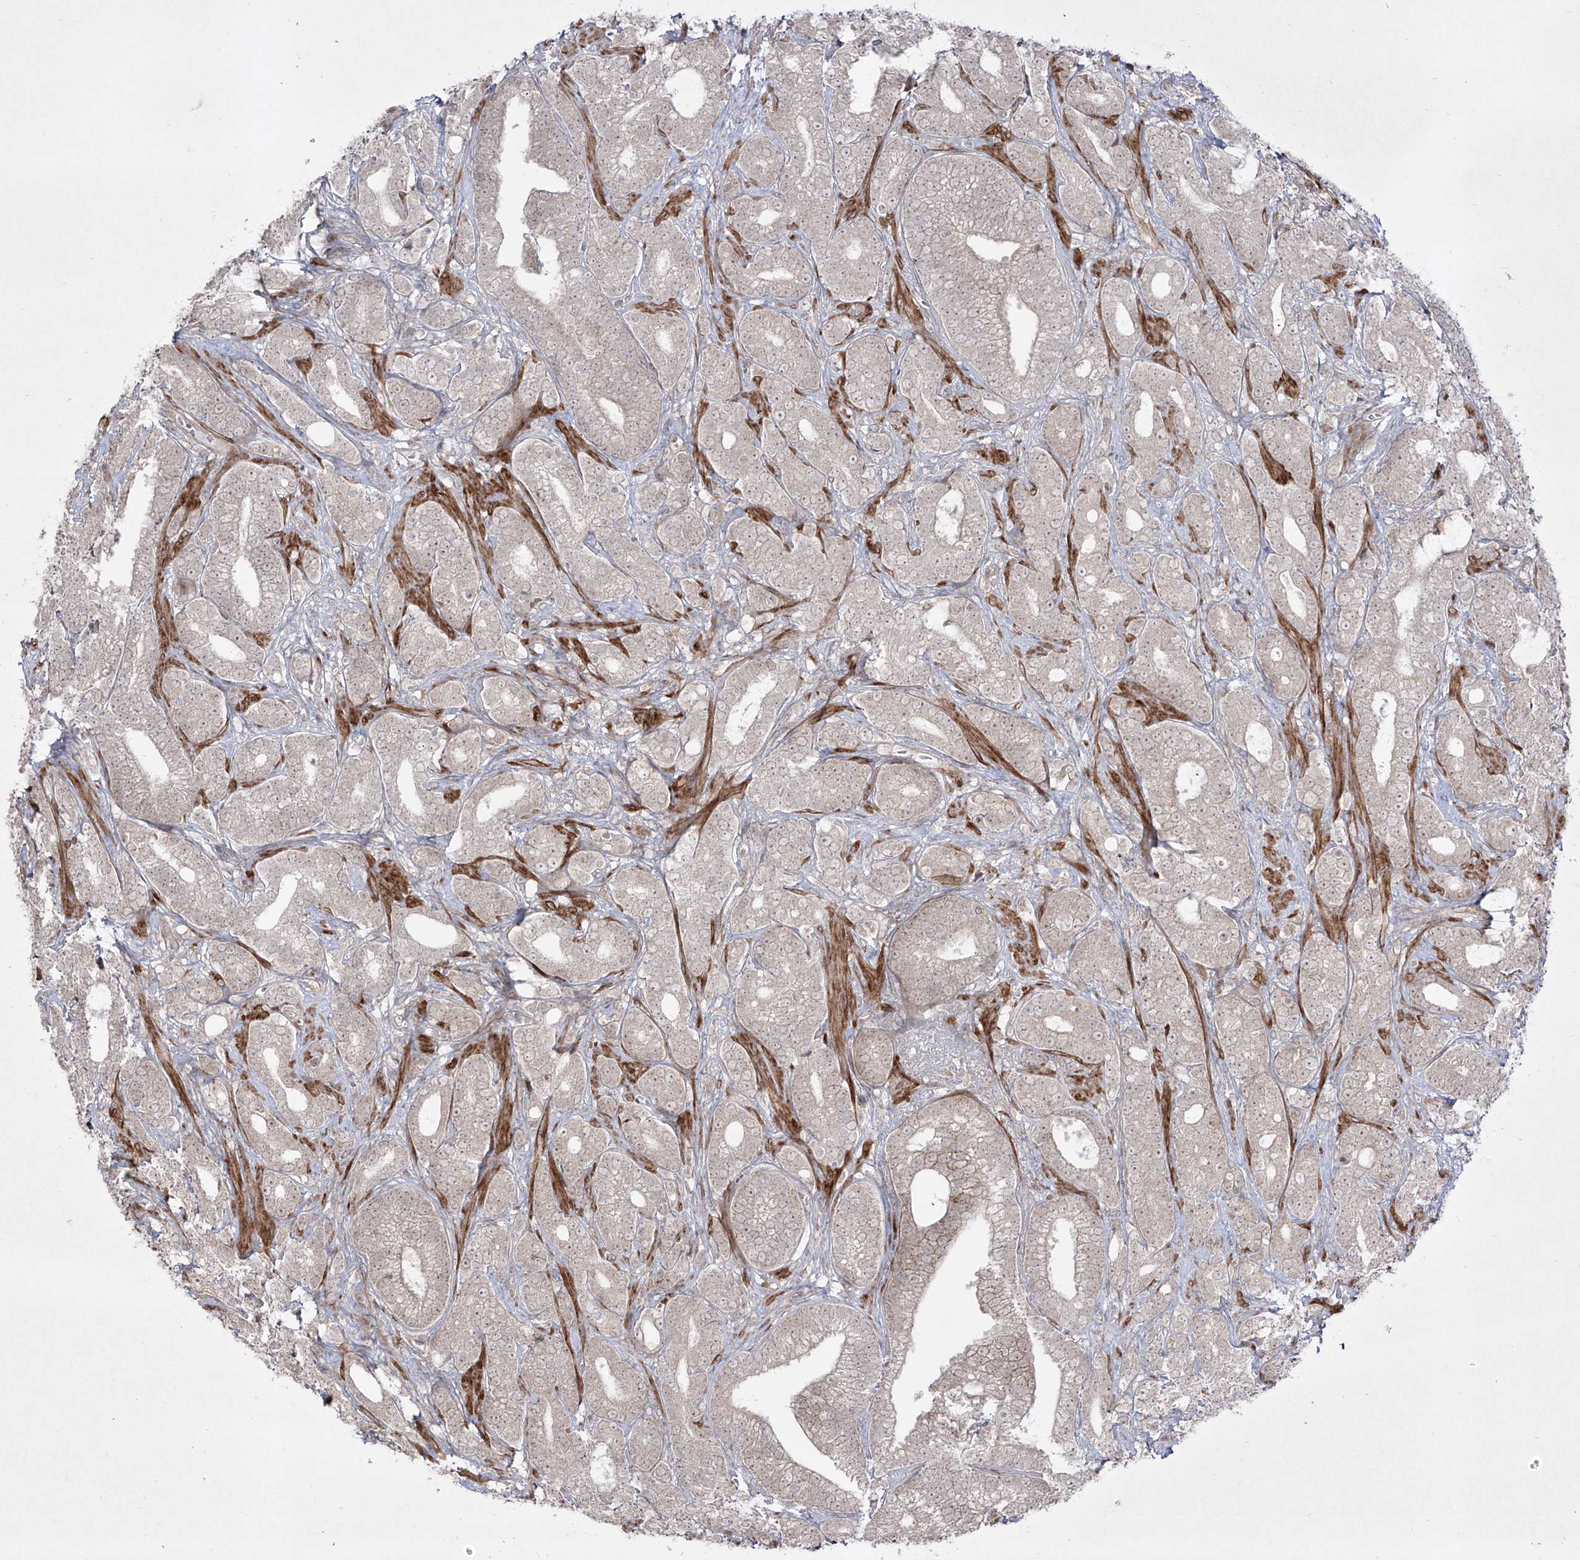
{"staining": {"intensity": "negative", "quantity": "none", "location": "none"}, "tissue": "prostate cancer", "cell_type": "Tumor cells", "image_type": "cancer", "snomed": [{"axis": "morphology", "description": "Adenocarcinoma, High grade"}, {"axis": "topography", "description": "Prostate and seminal vesicle, NOS"}], "caption": "Immunohistochemistry micrograph of human adenocarcinoma (high-grade) (prostate) stained for a protein (brown), which demonstrates no staining in tumor cells. The staining was performed using DAB to visualize the protein expression in brown, while the nuclei were stained in blue with hematoxylin (Magnification: 20x).", "gene": "KDM1B", "patient": {"sex": "male", "age": 67}}